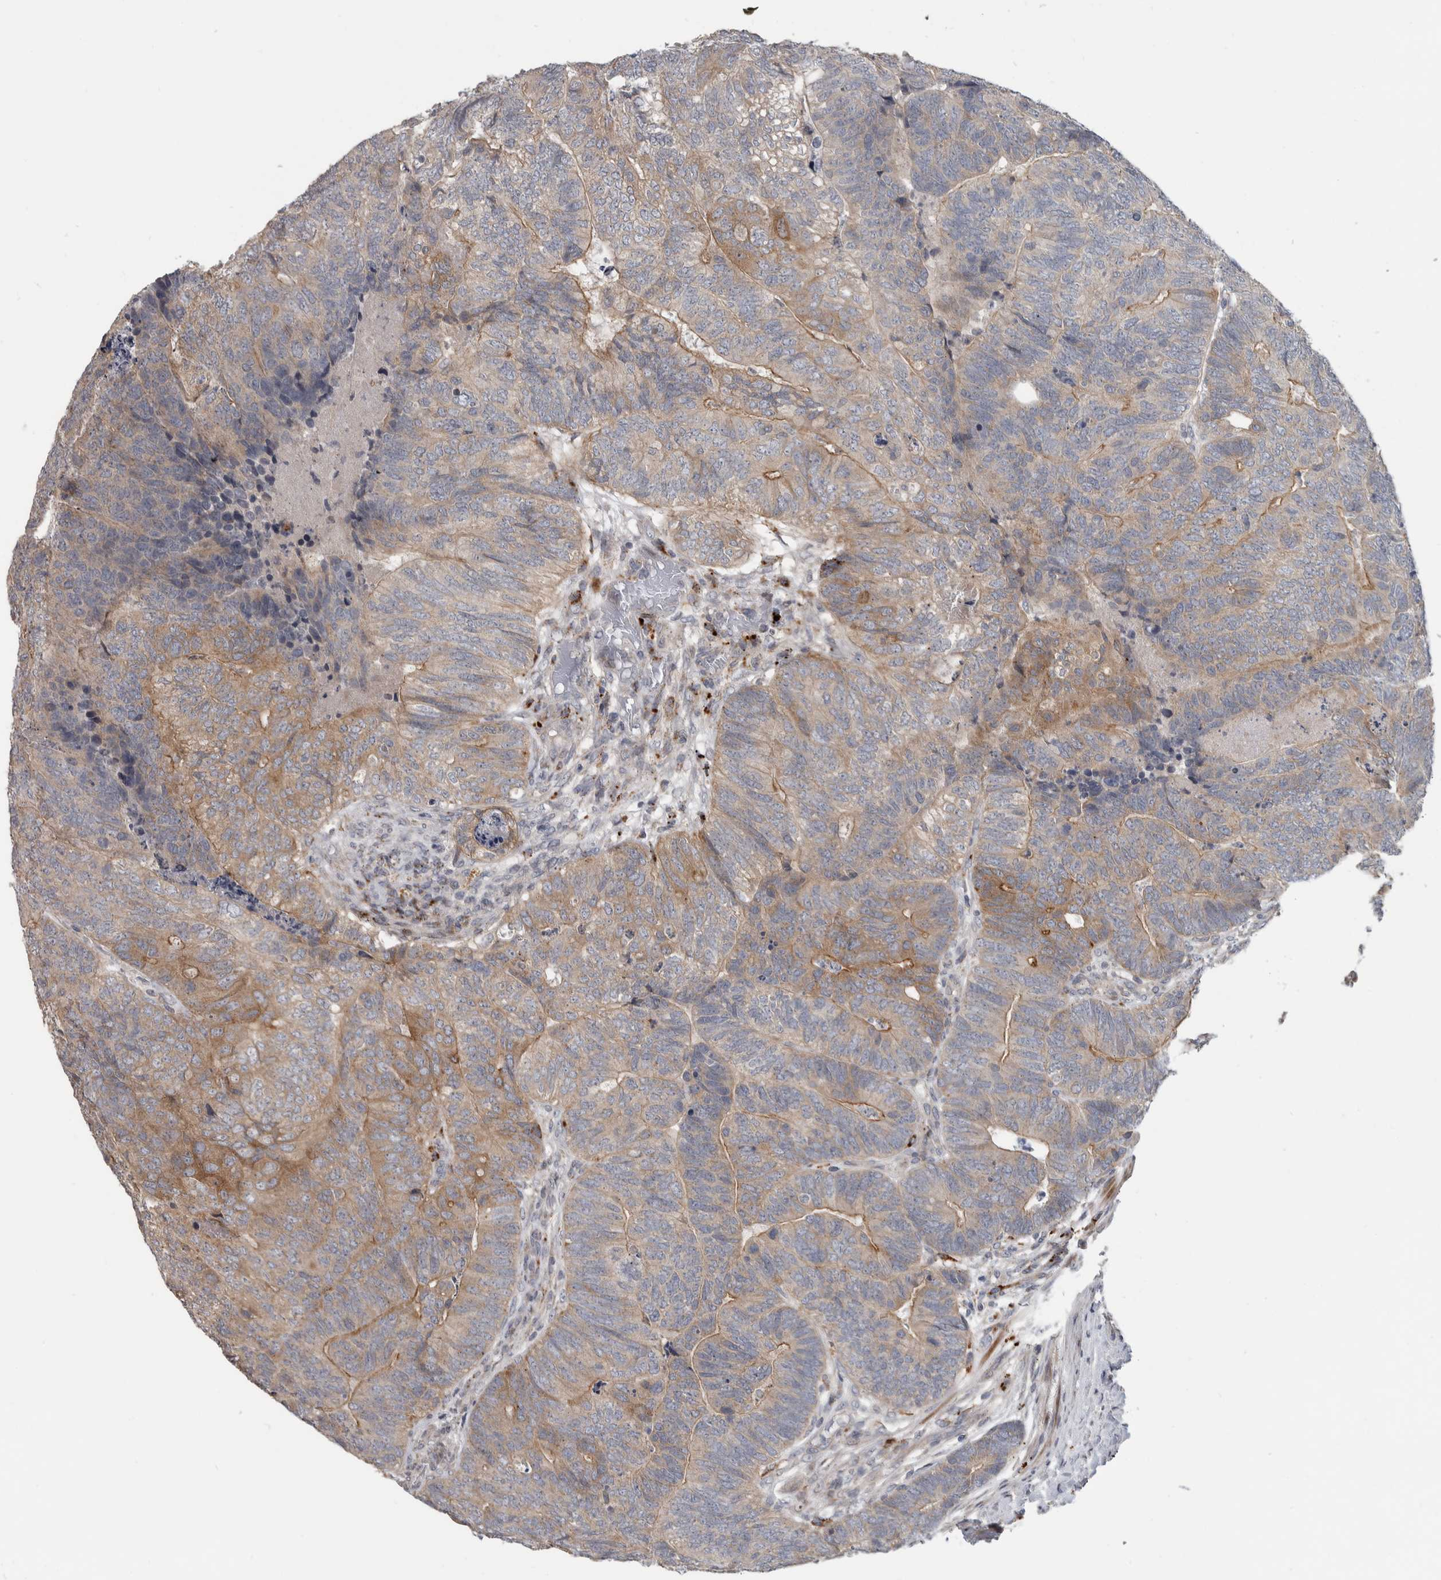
{"staining": {"intensity": "moderate", "quantity": "<25%", "location": "cytoplasmic/membranous"}, "tissue": "colorectal cancer", "cell_type": "Tumor cells", "image_type": "cancer", "snomed": [{"axis": "morphology", "description": "Adenocarcinoma, NOS"}, {"axis": "topography", "description": "Colon"}], "caption": "Moderate cytoplasmic/membranous expression is appreciated in approximately <25% of tumor cells in colorectal adenocarcinoma.", "gene": "FAM83G", "patient": {"sex": "female", "age": 67}}